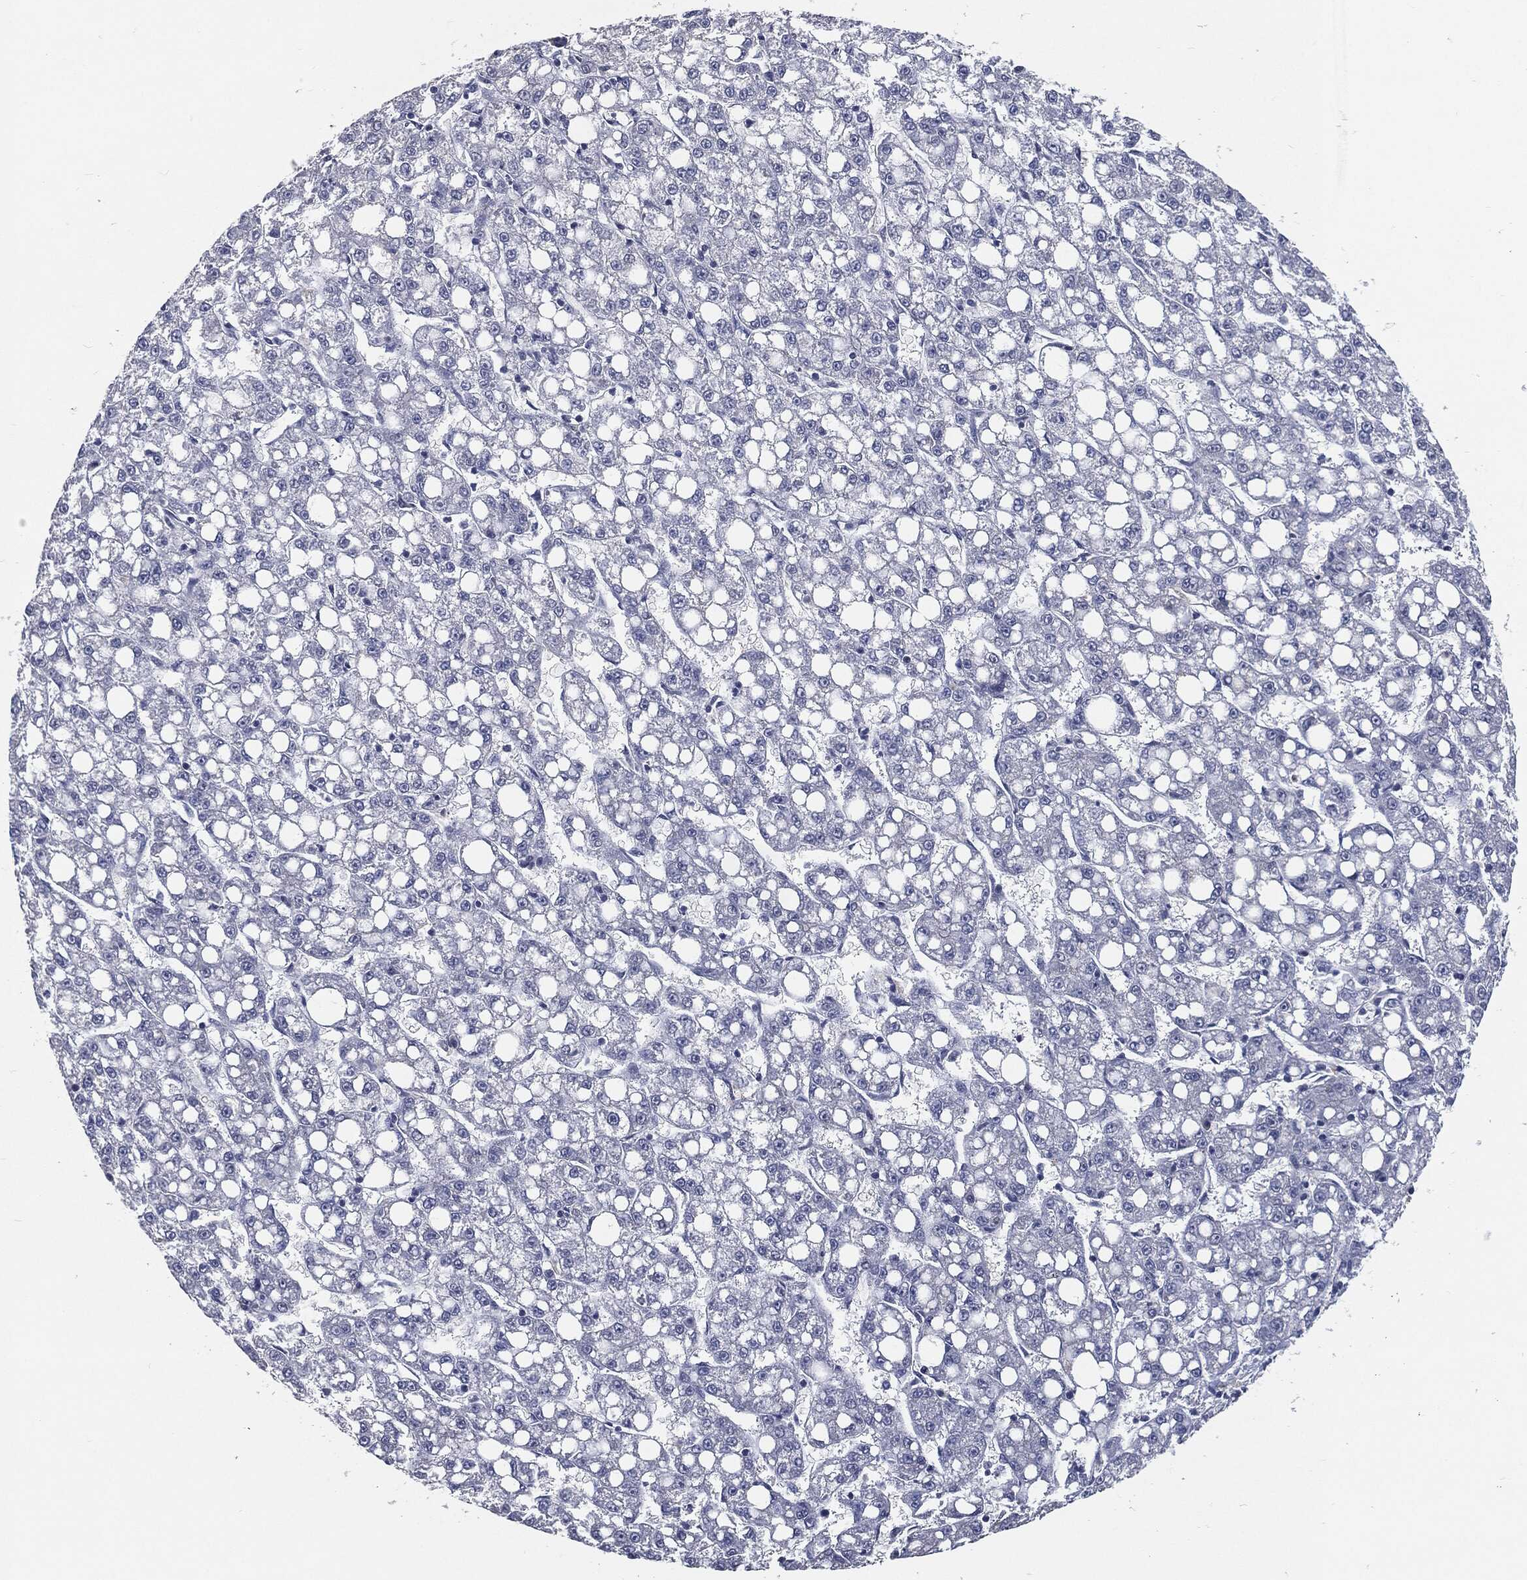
{"staining": {"intensity": "negative", "quantity": "none", "location": "none"}, "tissue": "liver cancer", "cell_type": "Tumor cells", "image_type": "cancer", "snomed": [{"axis": "morphology", "description": "Carcinoma, Hepatocellular, NOS"}, {"axis": "topography", "description": "Liver"}], "caption": "An immunohistochemistry (IHC) image of liver hepatocellular carcinoma is shown. There is no staining in tumor cells of liver hepatocellular carcinoma. Nuclei are stained in blue.", "gene": "ANXA1", "patient": {"sex": "female", "age": 65}}